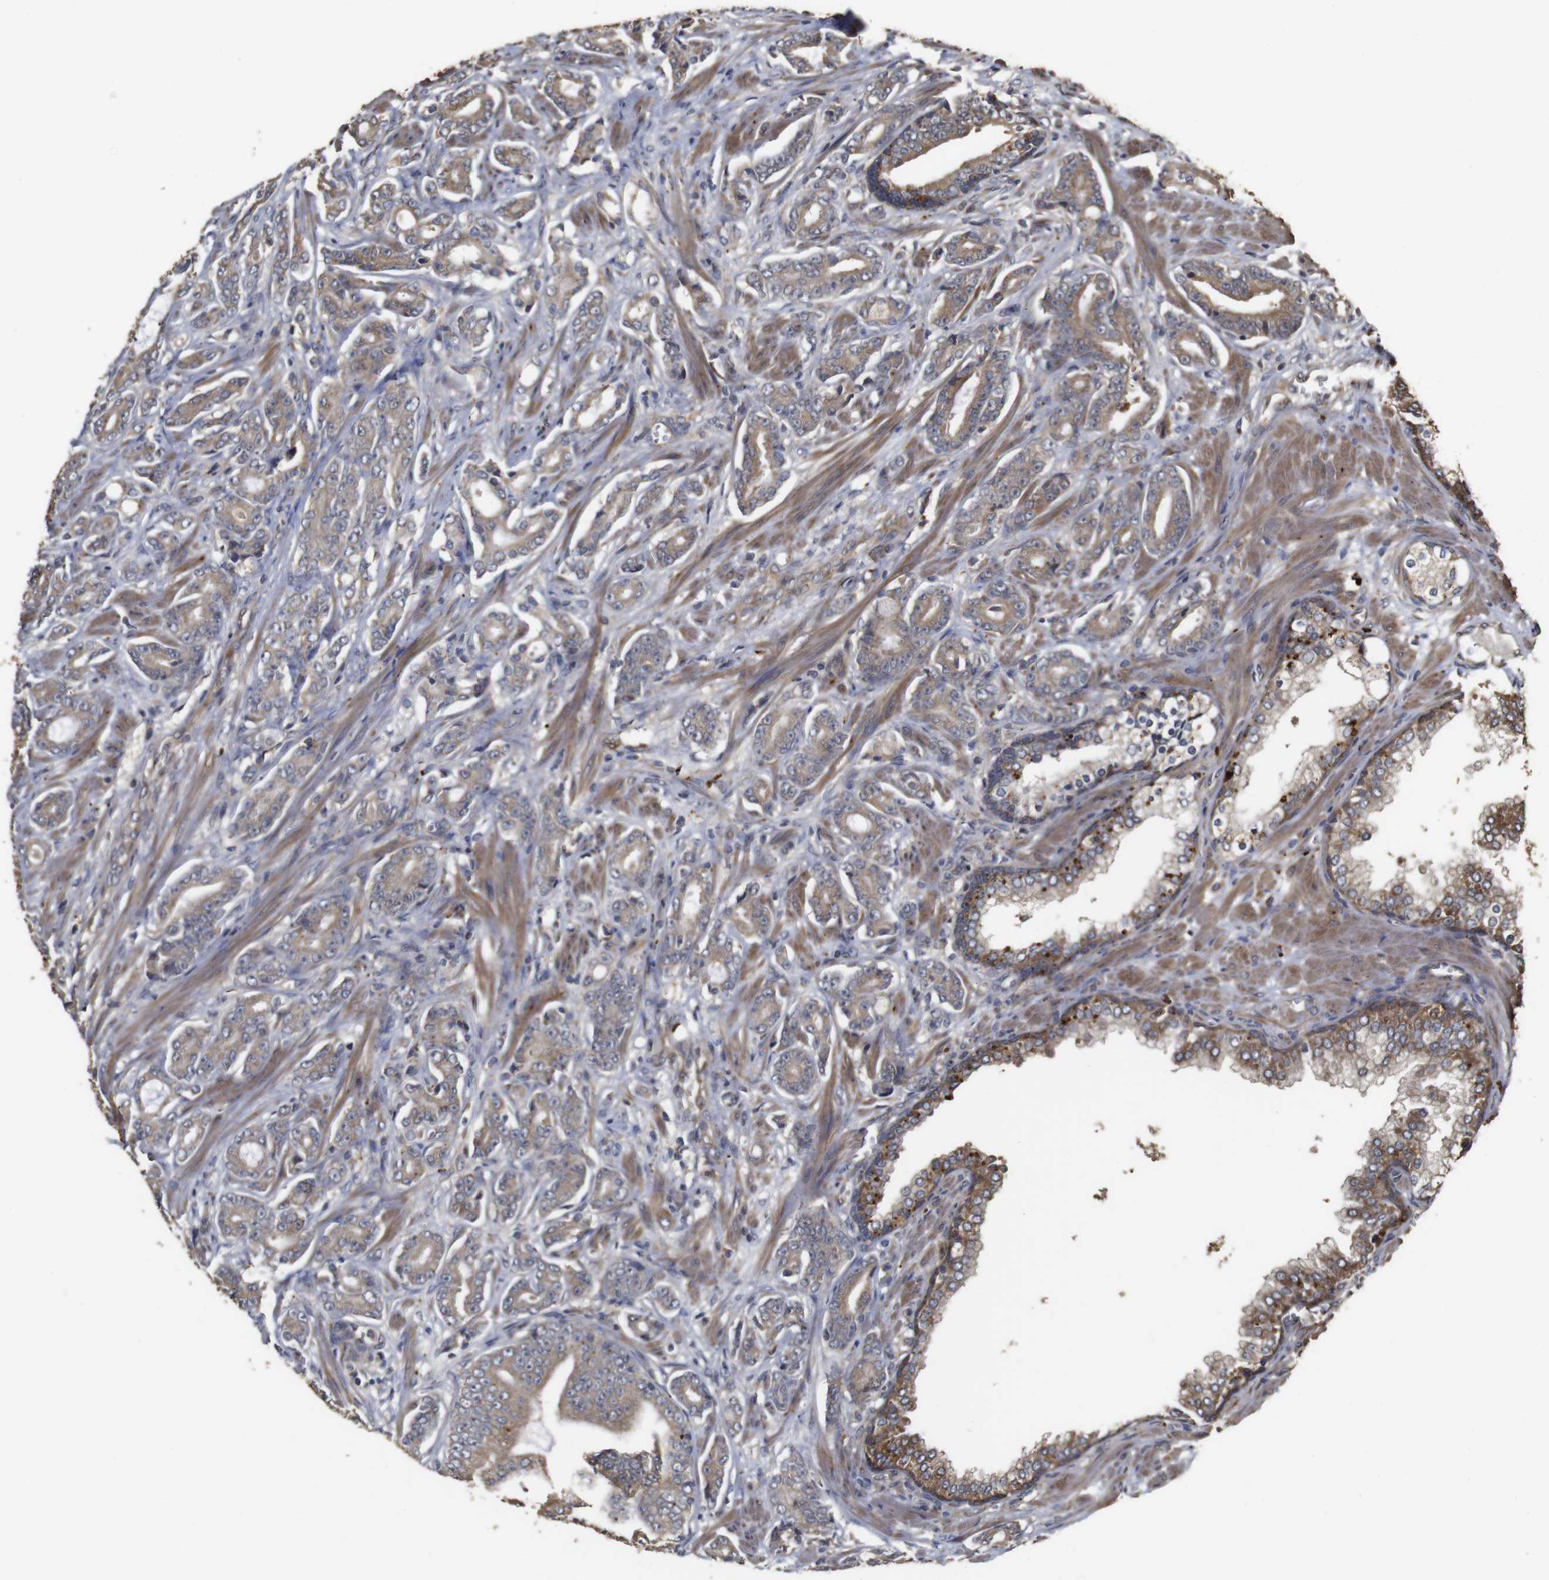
{"staining": {"intensity": "moderate", "quantity": ">75%", "location": "cytoplasmic/membranous"}, "tissue": "prostate cancer", "cell_type": "Tumor cells", "image_type": "cancer", "snomed": [{"axis": "morphology", "description": "Adenocarcinoma, Low grade"}, {"axis": "topography", "description": "Prostate"}], "caption": "Immunohistochemistry staining of low-grade adenocarcinoma (prostate), which shows medium levels of moderate cytoplasmic/membranous expression in about >75% of tumor cells indicating moderate cytoplasmic/membranous protein staining. The staining was performed using DAB (brown) for protein detection and nuclei were counterstained in hematoxylin (blue).", "gene": "PTPN14", "patient": {"sex": "male", "age": 58}}